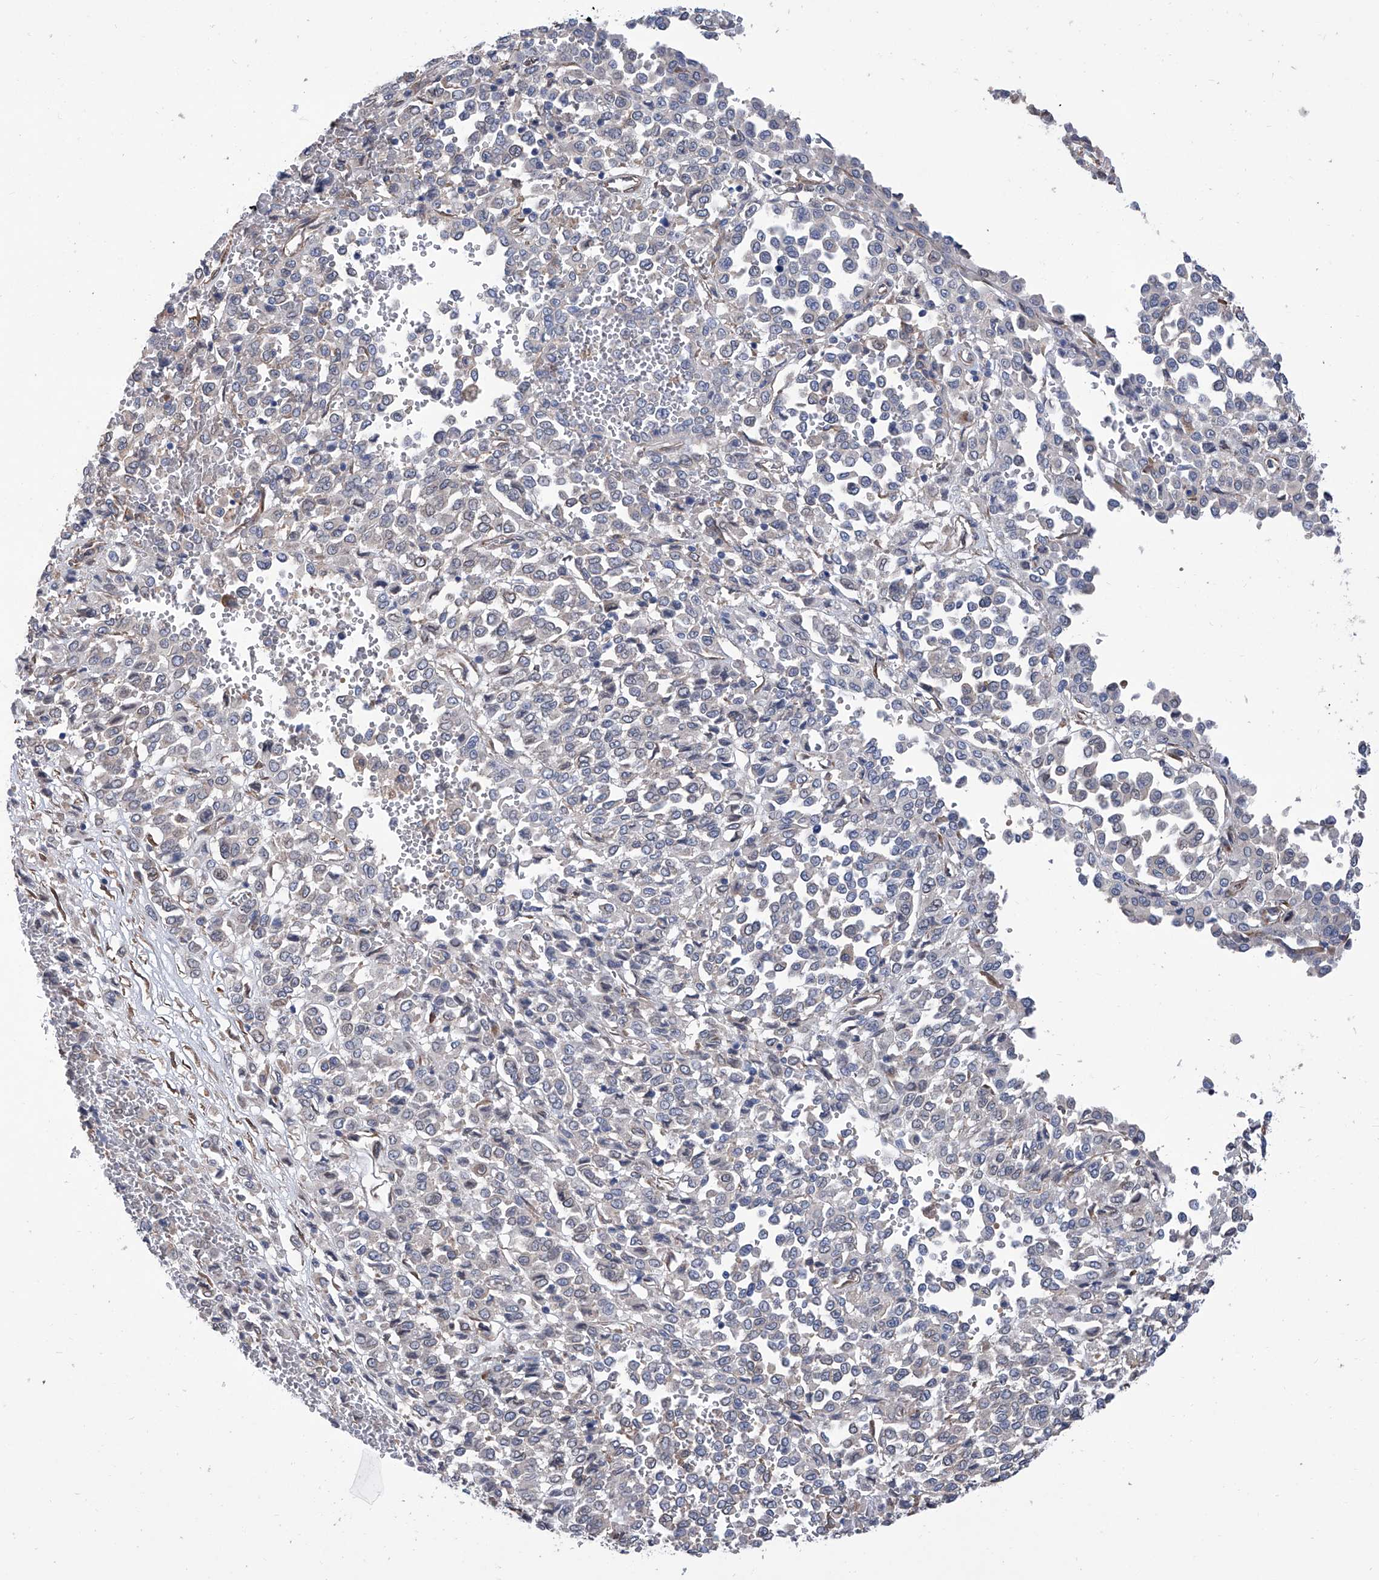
{"staining": {"intensity": "negative", "quantity": "none", "location": "none"}, "tissue": "melanoma", "cell_type": "Tumor cells", "image_type": "cancer", "snomed": [{"axis": "morphology", "description": "Malignant melanoma, Metastatic site"}, {"axis": "topography", "description": "Pancreas"}], "caption": "Melanoma was stained to show a protein in brown. There is no significant expression in tumor cells.", "gene": "SMS", "patient": {"sex": "female", "age": 30}}